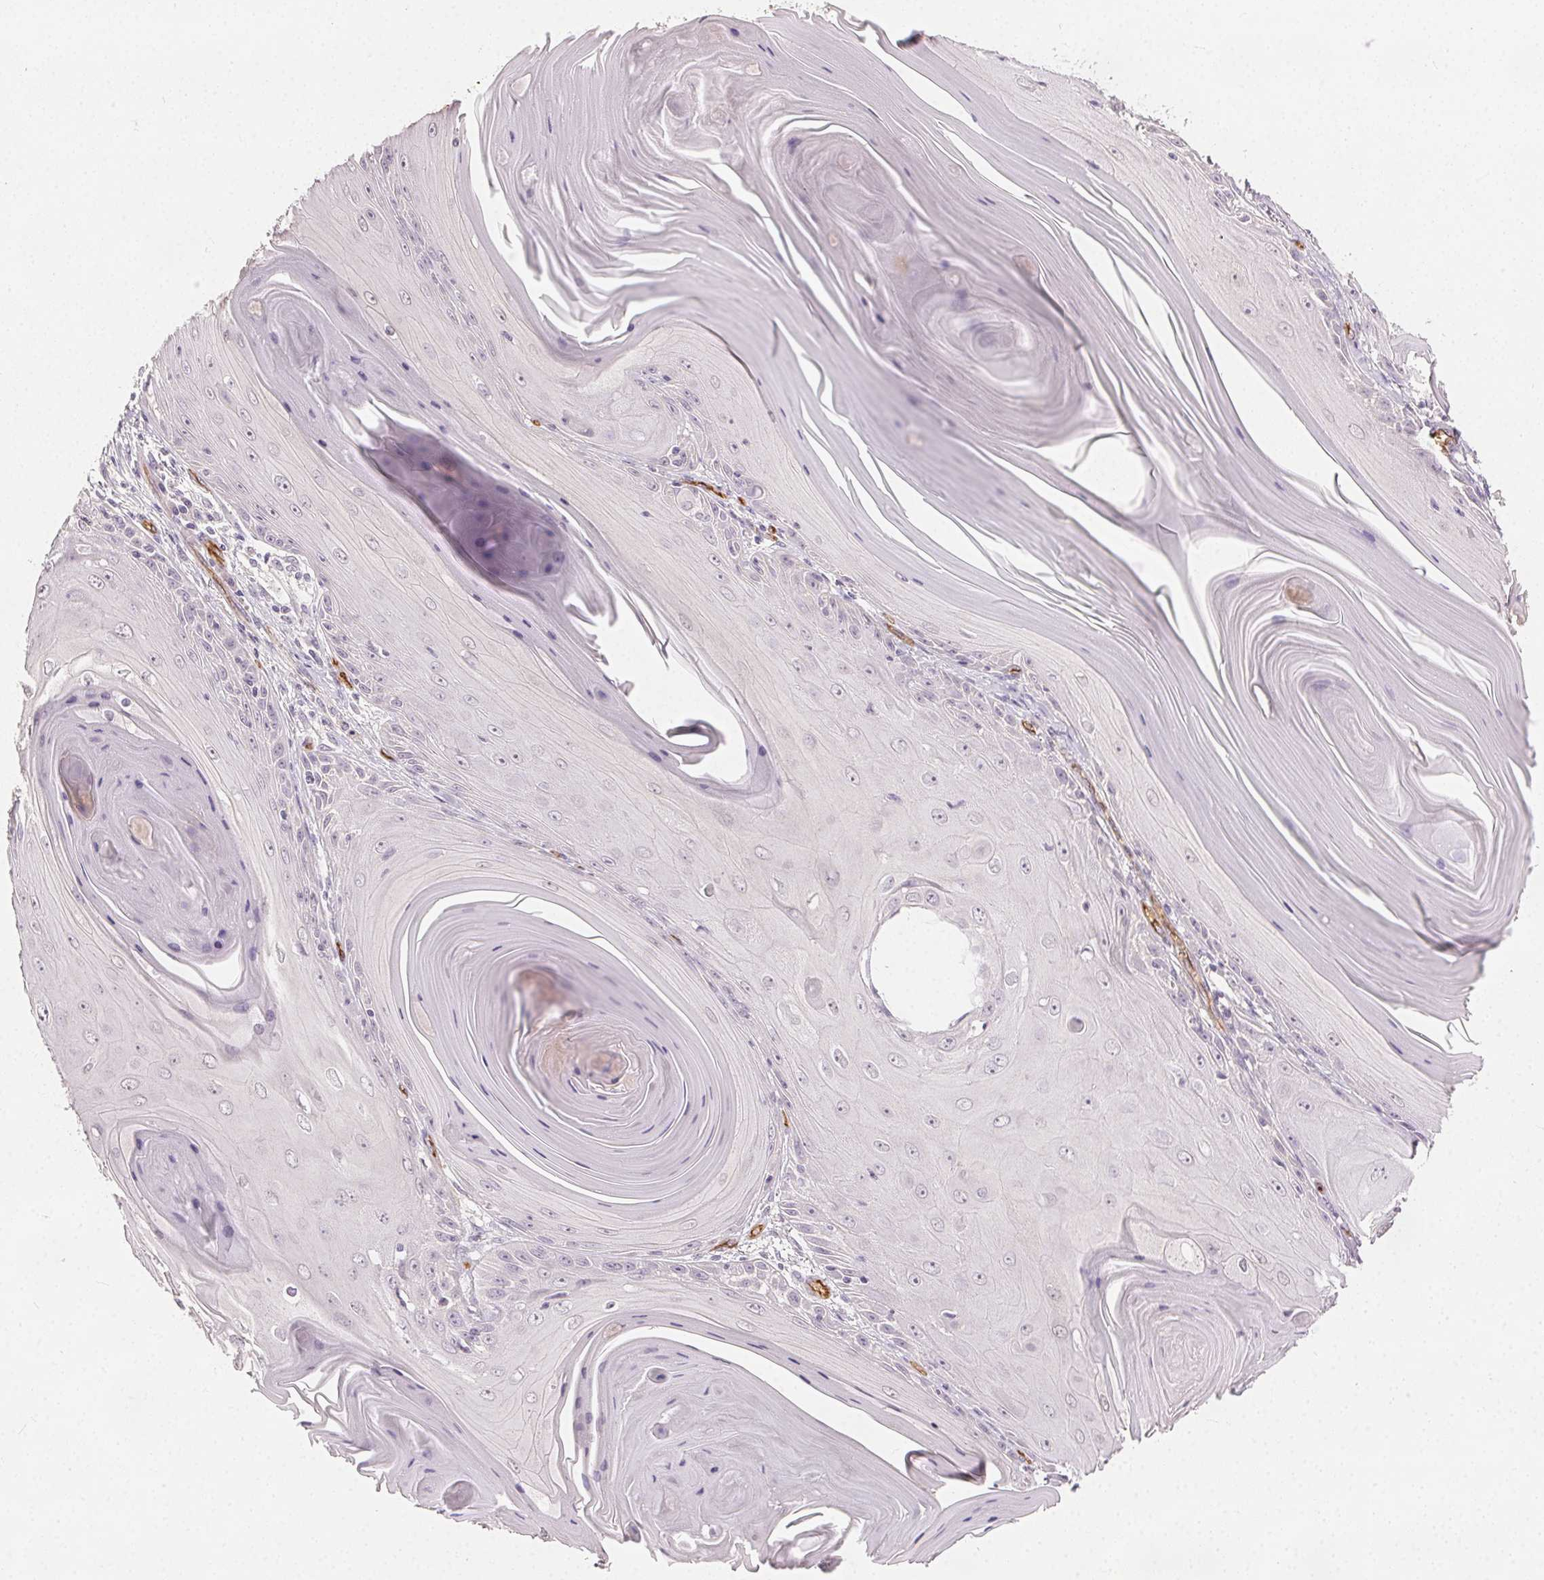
{"staining": {"intensity": "negative", "quantity": "none", "location": "none"}, "tissue": "skin cancer", "cell_type": "Tumor cells", "image_type": "cancer", "snomed": [{"axis": "morphology", "description": "Squamous cell carcinoma, NOS"}, {"axis": "topography", "description": "Skin"}, {"axis": "topography", "description": "Vulva"}], "caption": "DAB immunohistochemical staining of skin cancer (squamous cell carcinoma) displays no significant positivity in tumor cells. (Immunohistochemistry (ihc), brightfield microscopy, high magnification).", "gene": "PODXL", "patient": {"sex": "female", "age": 85}}